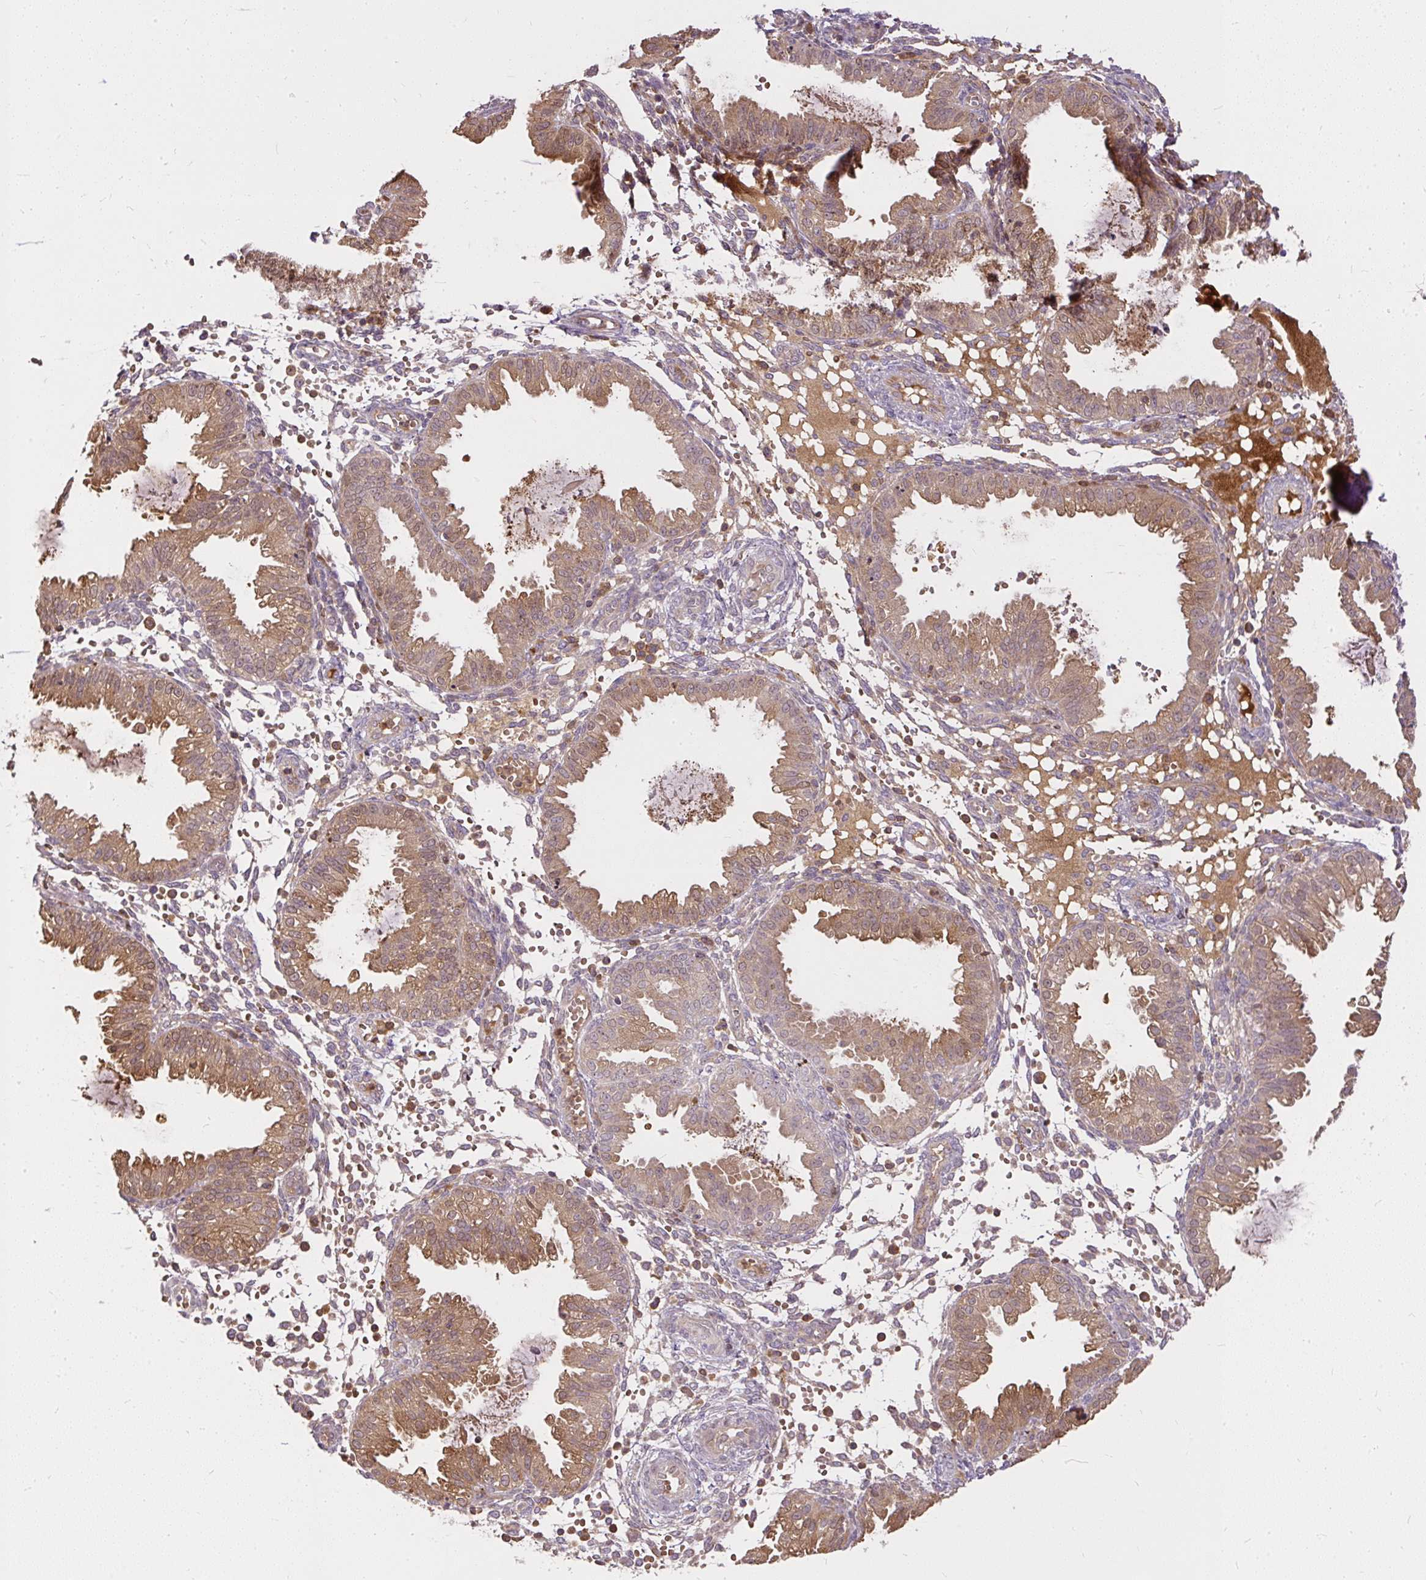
{"staining": {"intensity": "moderate", "quantity": "<25%", "location": "cytoplasmic/membranous"}, "tissue": "endometrium", "cell_type": "Cells in endometrial stroma", "image_type": "normal", "snomed": [{"axis": "morphology", "description": "Normal tissue, NOS"}, {"axis": "topography", "description": "Endometrium"}], "caption": "Immunohistochemistry micrograph of unremarkable endometrium: endometrium stained using IHC displays low levels of moderate protein expression localized specifically in the cytoplasmic/membranous of cells in endometrial stroma, appearing as a cytoplasmic/membranous brown color.", "gene": "AP5S1", "patient": {"sex": "female", "age": 33}}